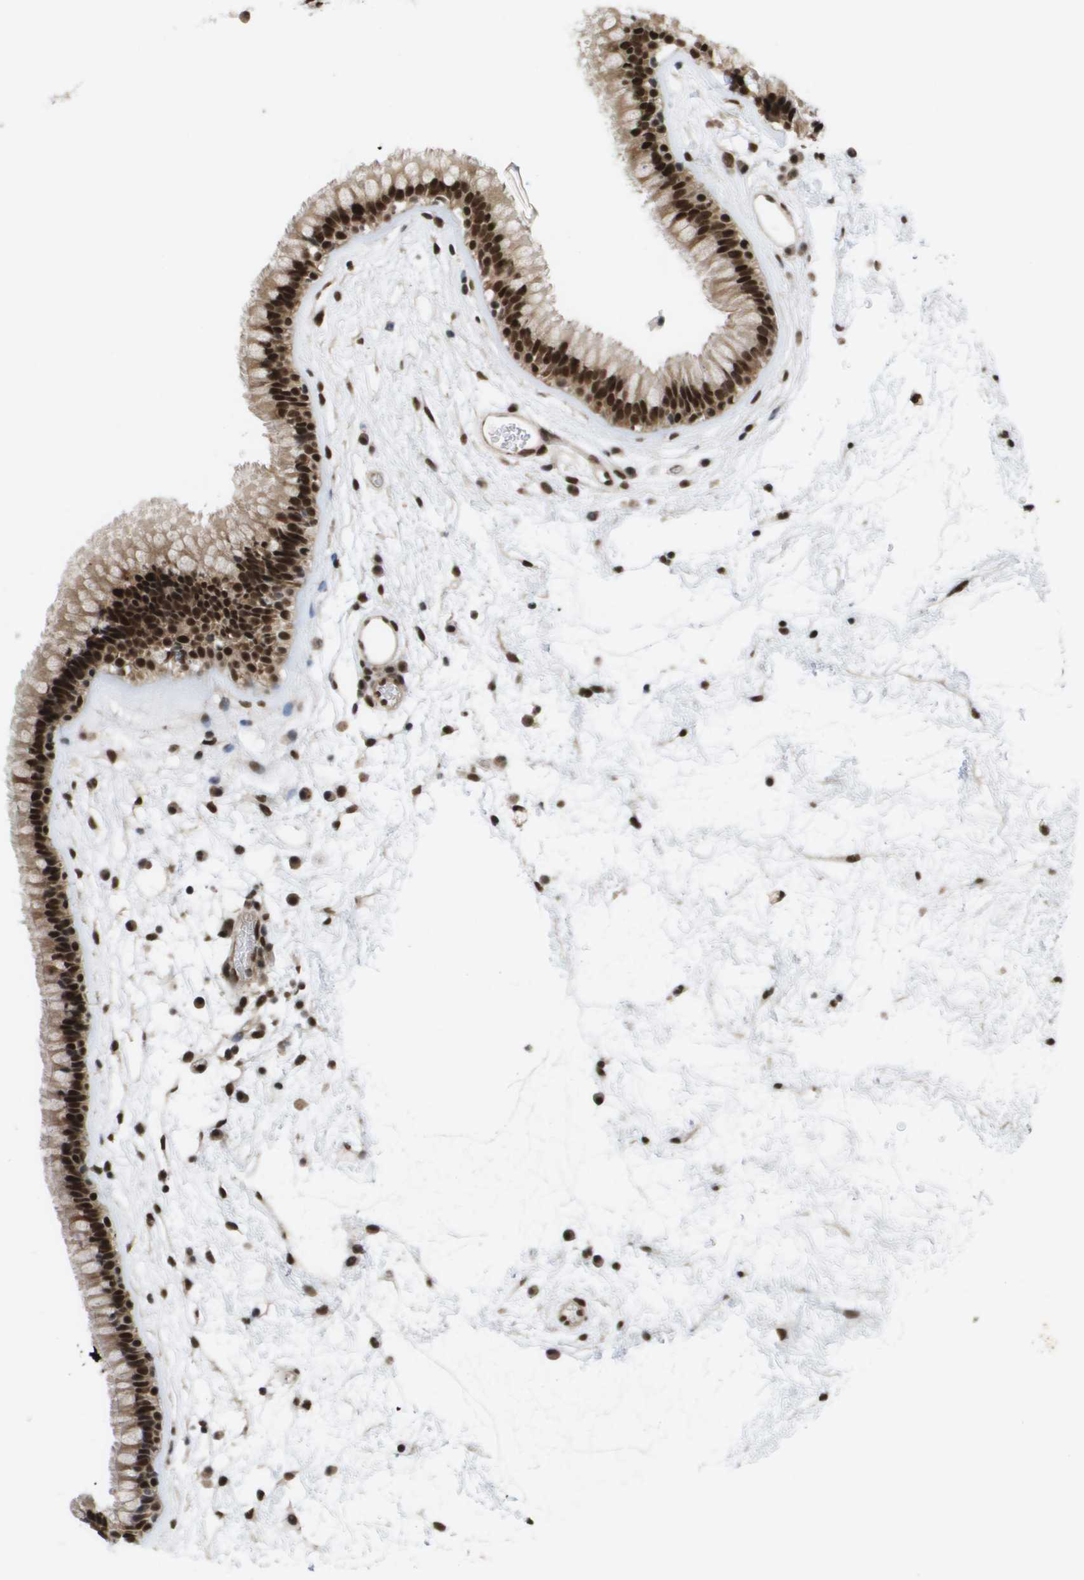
{"staining": {"intensity": "strong", "quantity": ">75%", "location": "cytoplasmic/membranous,nuclear"}, "tissue": "nasopharynx", "cell_type": "Respiratory epithelial cells", "image_type": "normal", "snomed": [{"axis": "morphology", "description": "Normal tissue, NOS"}, {"axis": "morphology", "description": "Inflammation, NOS"}, {"axis": "topography", "description": "Nasopharynx"}], "caption": "DAB (3,3'-diaminobenzidine) immunohistochemical staining of normal human nasopharynx exhibits strong cytoplasmic/membranous,nuclear protein expression in about >75% of respiratory epithelial cells. The protein of interest is stained brown, and the nuclei are stained in blue (DAB IHC with brightfield microscopy, high magnification).", "gene": "CDT1", "patient": {"sex": "male", "age": 48}}